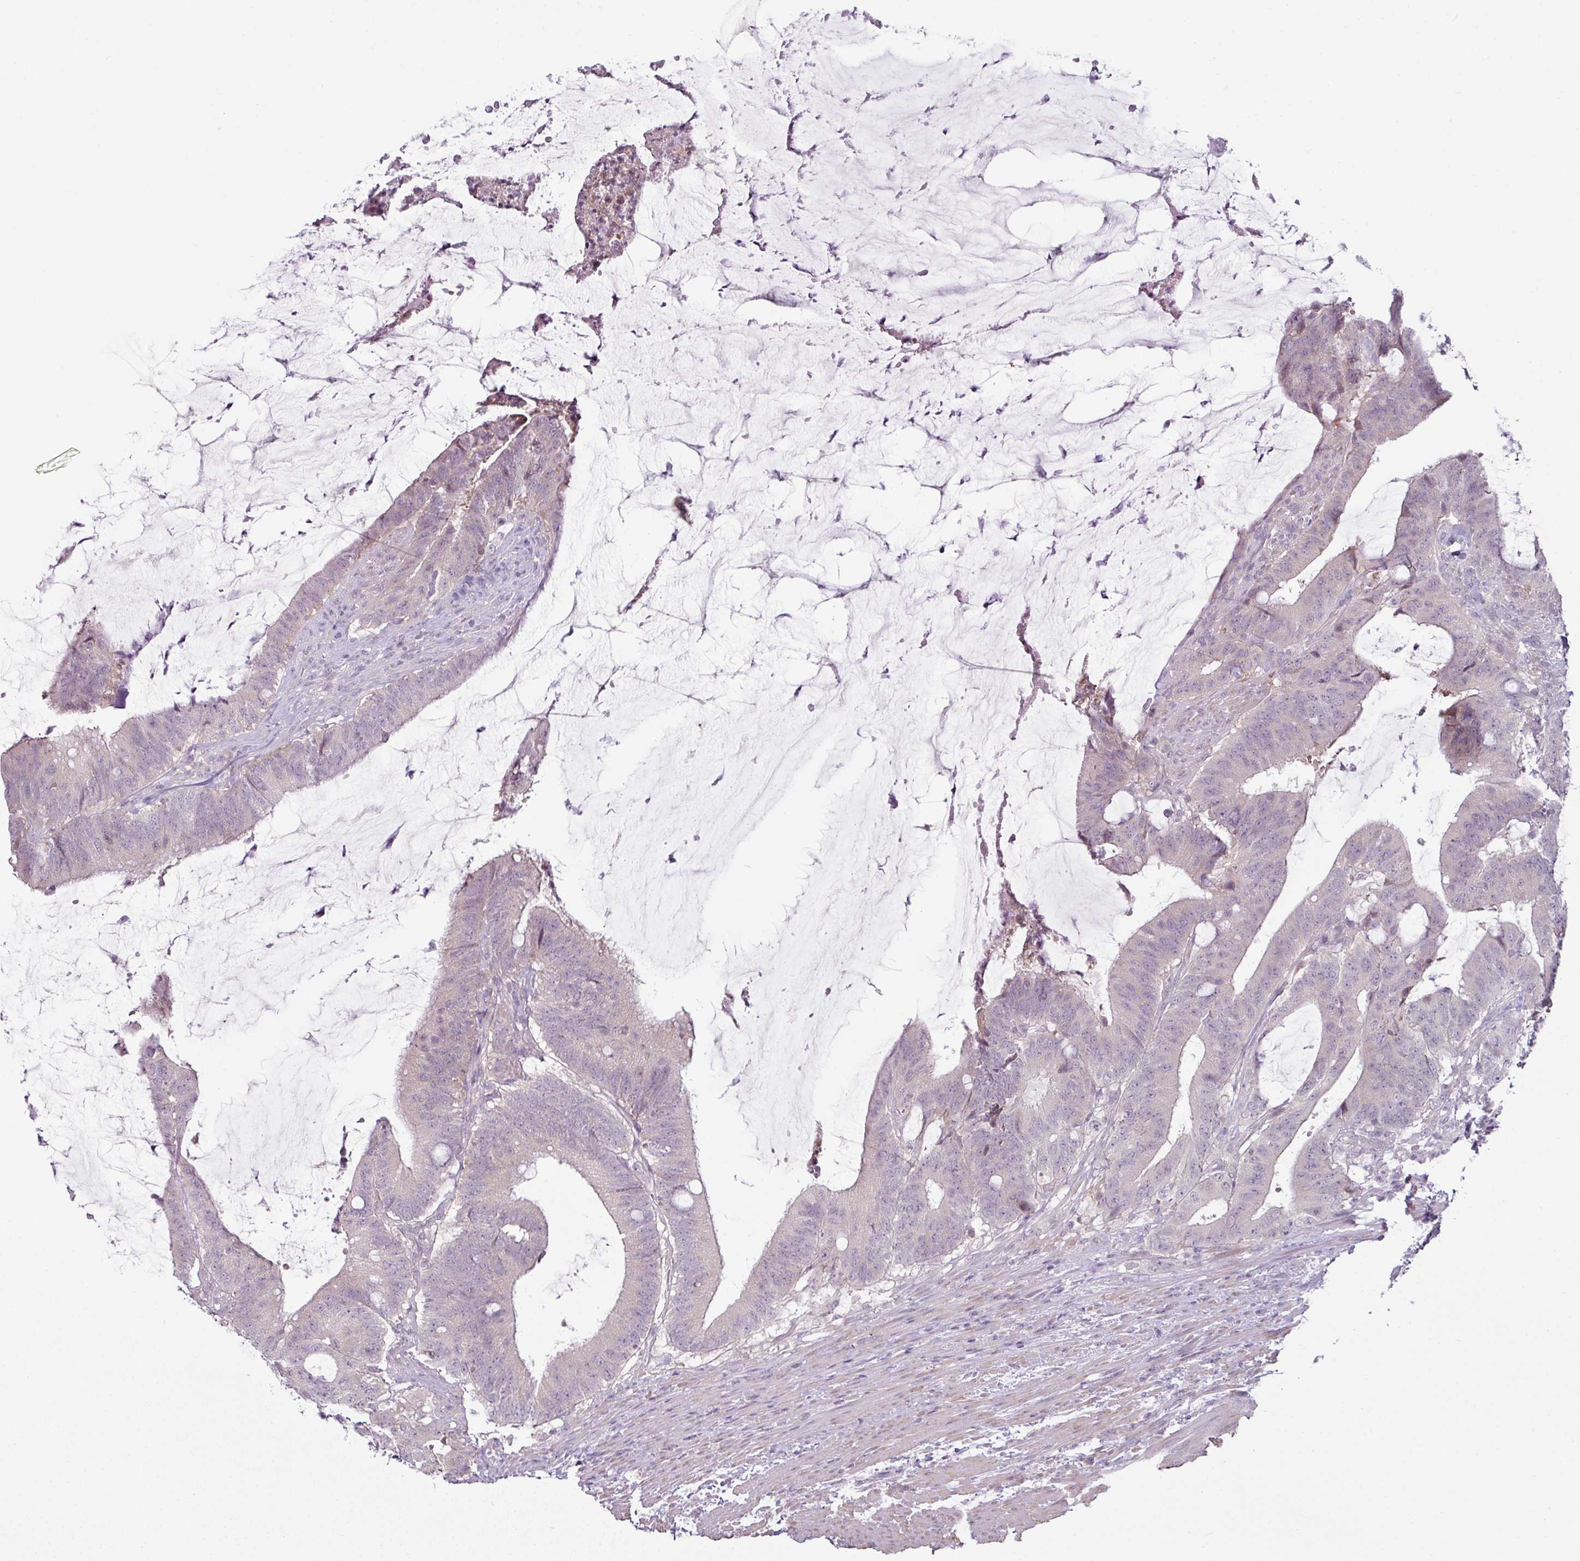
{"staining": {"intensity": "negative", "quantity": "none", "location": "none"}, "tissue": "colorectal cancer", "cell_type": "Tumor cells", "image_type": "cancer", "snomed": [{"axis": "morphology", "description": "Adenocarcinoma, NOS"}, {"axis": "topography", "description": "Colon"}], "caption": "High magnification brightfield microscopy of colorectal cancer (adenocarcinoma) stained with DAB (brown) and counterstained with hematoxylin (blue): tumor cells show no significant staining.", "gene": "OR52D1", "patient": {"sex": "female", "age": 43}}